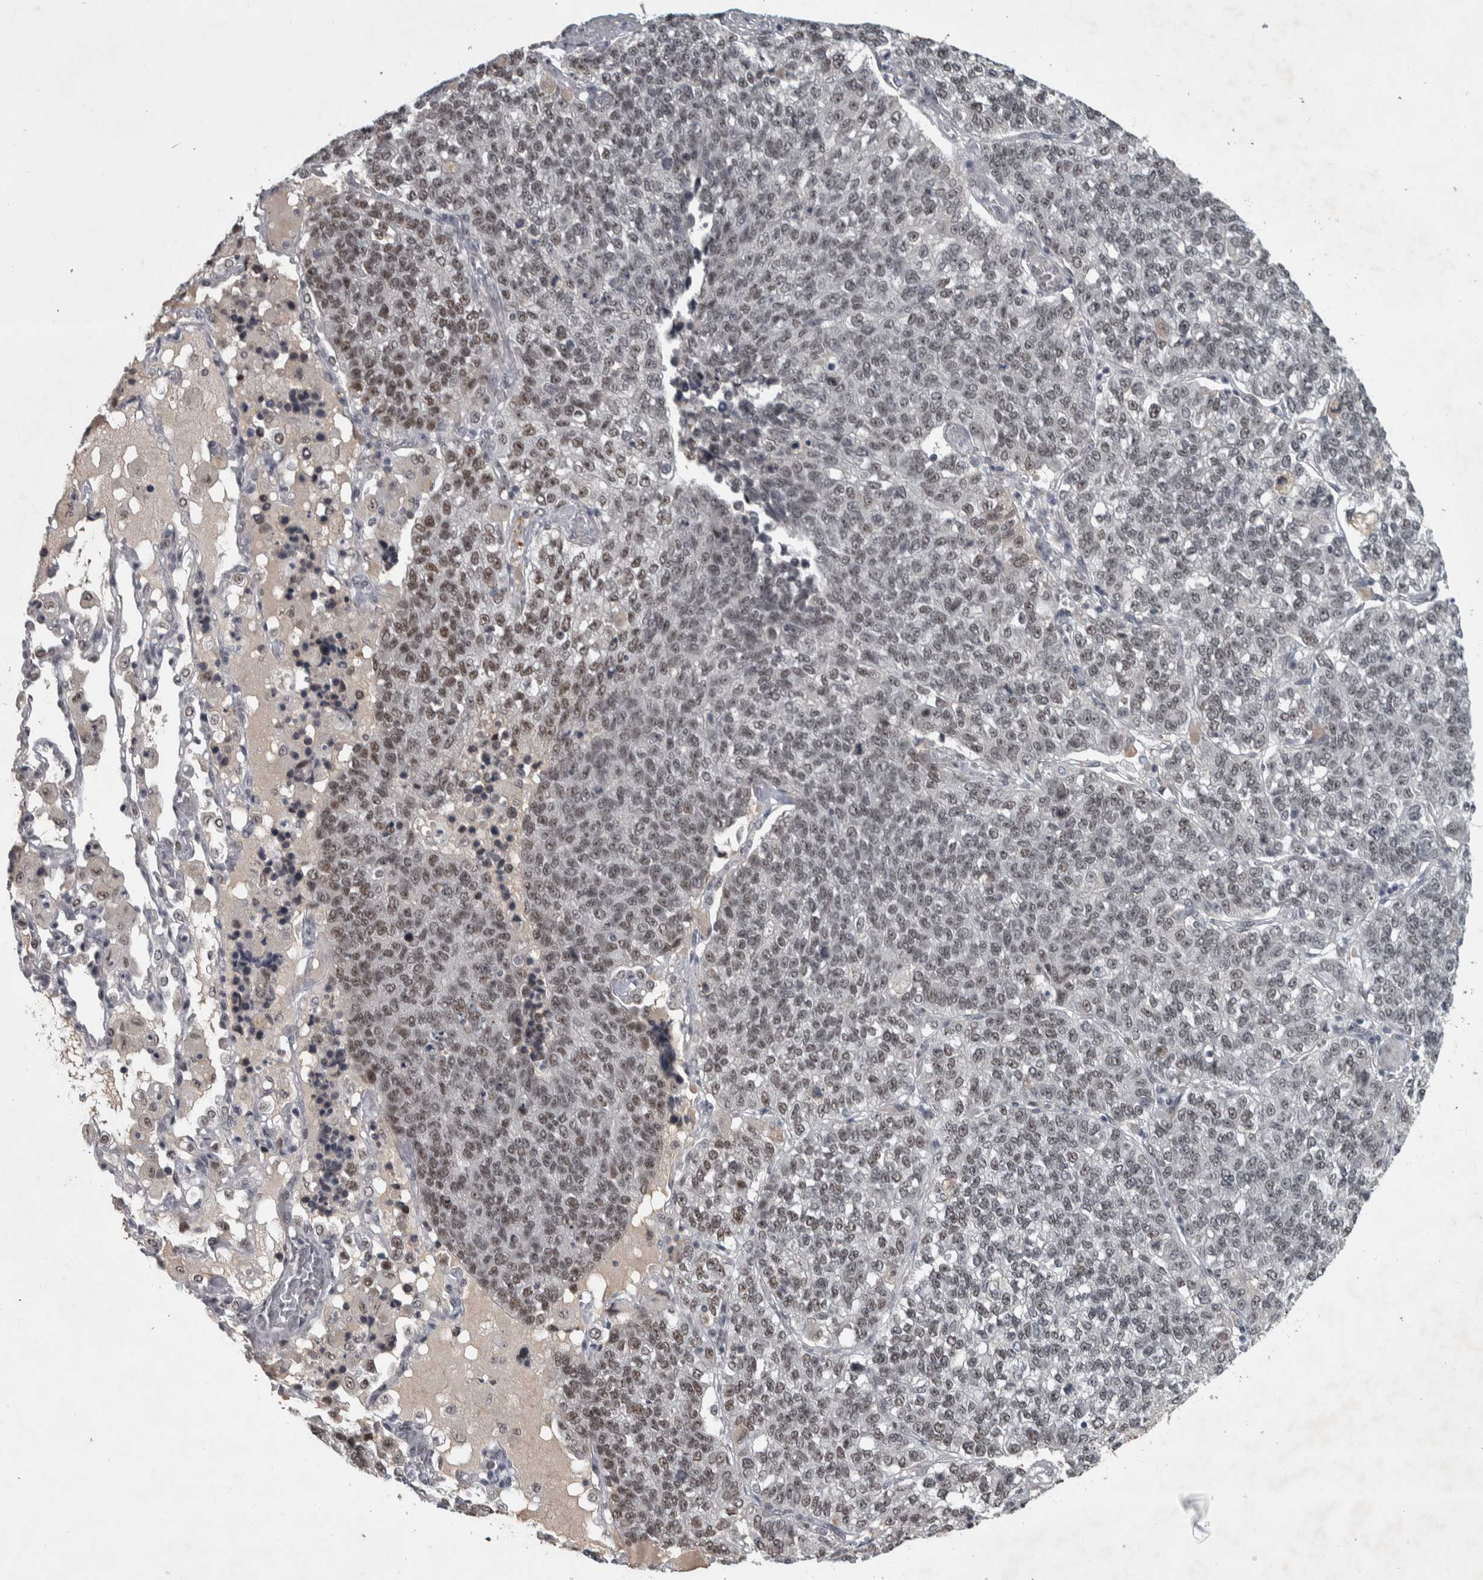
{"staining": {"intensity": "weak", "quantity": "25%-75%", "location": "nuclear"}, "tissue": "lung cancer", "cell_type": "Tumor cells", "image_type": "cancer", "snomed": [{"axis": "morphology", "description": "Adenocarcinoma, NOS"}, {"axis": "topography", "description": "Lung"}], "caption": "Immunohistochemistry (IHC) micrograph of neoplastic tissue: human lung cancer stained using IHC reveals low levels of weak protein expression localized specifically in the nuclear of tumor cells, appearing as a nuclear brown color.", "gene": "DDX42", "patient": {"sex": "male", "age": 49}}